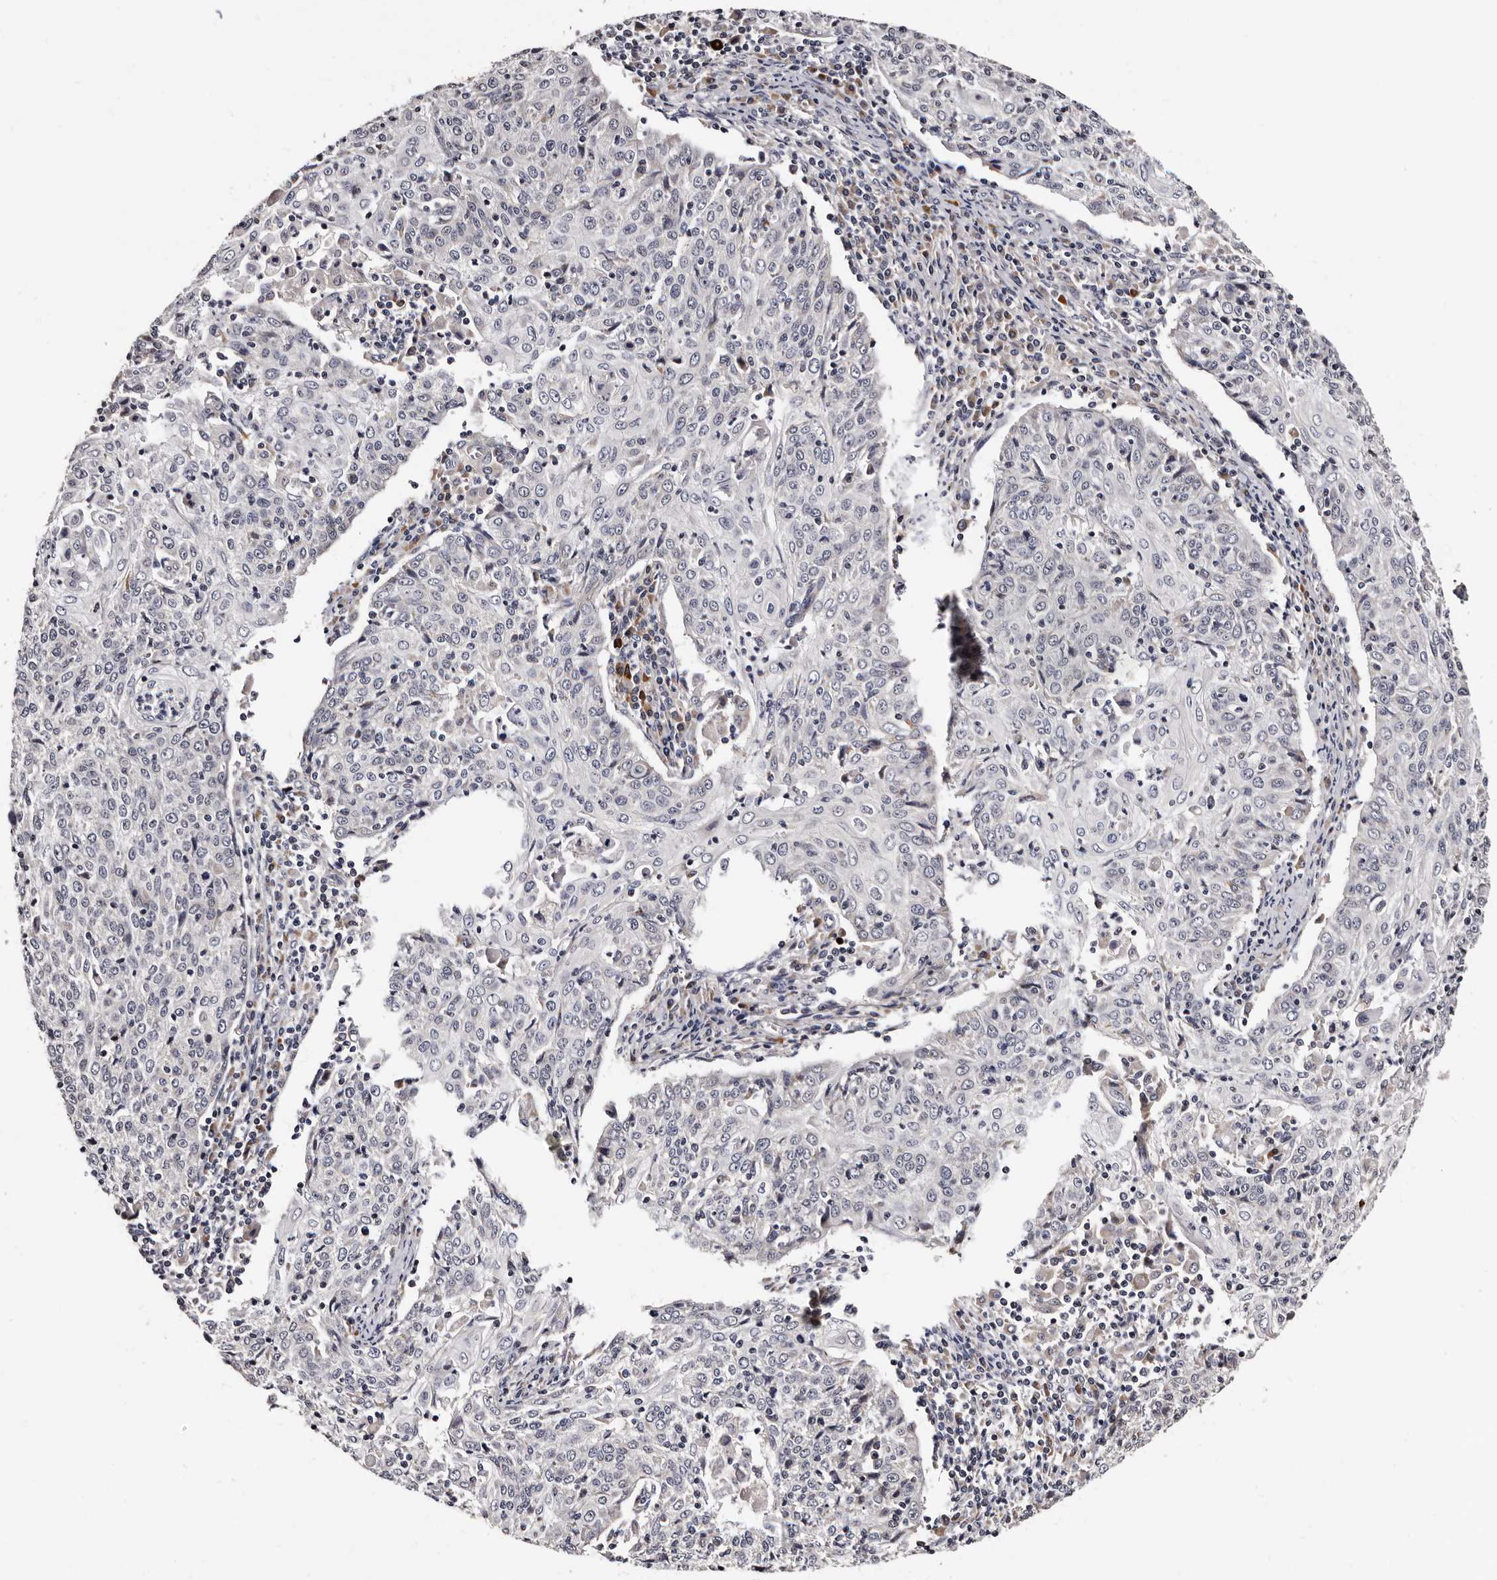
{"staining": {"intensity": "negative", "quantity": "none", "location": "none"}, "tissue": "cervical cancer", "cell_type": "Tumor cells", "image_type": "cancer", "snomed": [{"axis": "morphology", "description": "Squamous cell carcinoma, NOS"}, {"axis": "topography", "description": "Cervix"}], "caption": "Image shows no protein expression in tumor cells of cervical cancer tissue. The staining is performed using DAB (3,3'-diaminobenzidine) brown chromogen with nuclei counter-stained in using hematoxylin.", "gene": "TAF4B", "patient": {"sex": "female", "age": 48}}